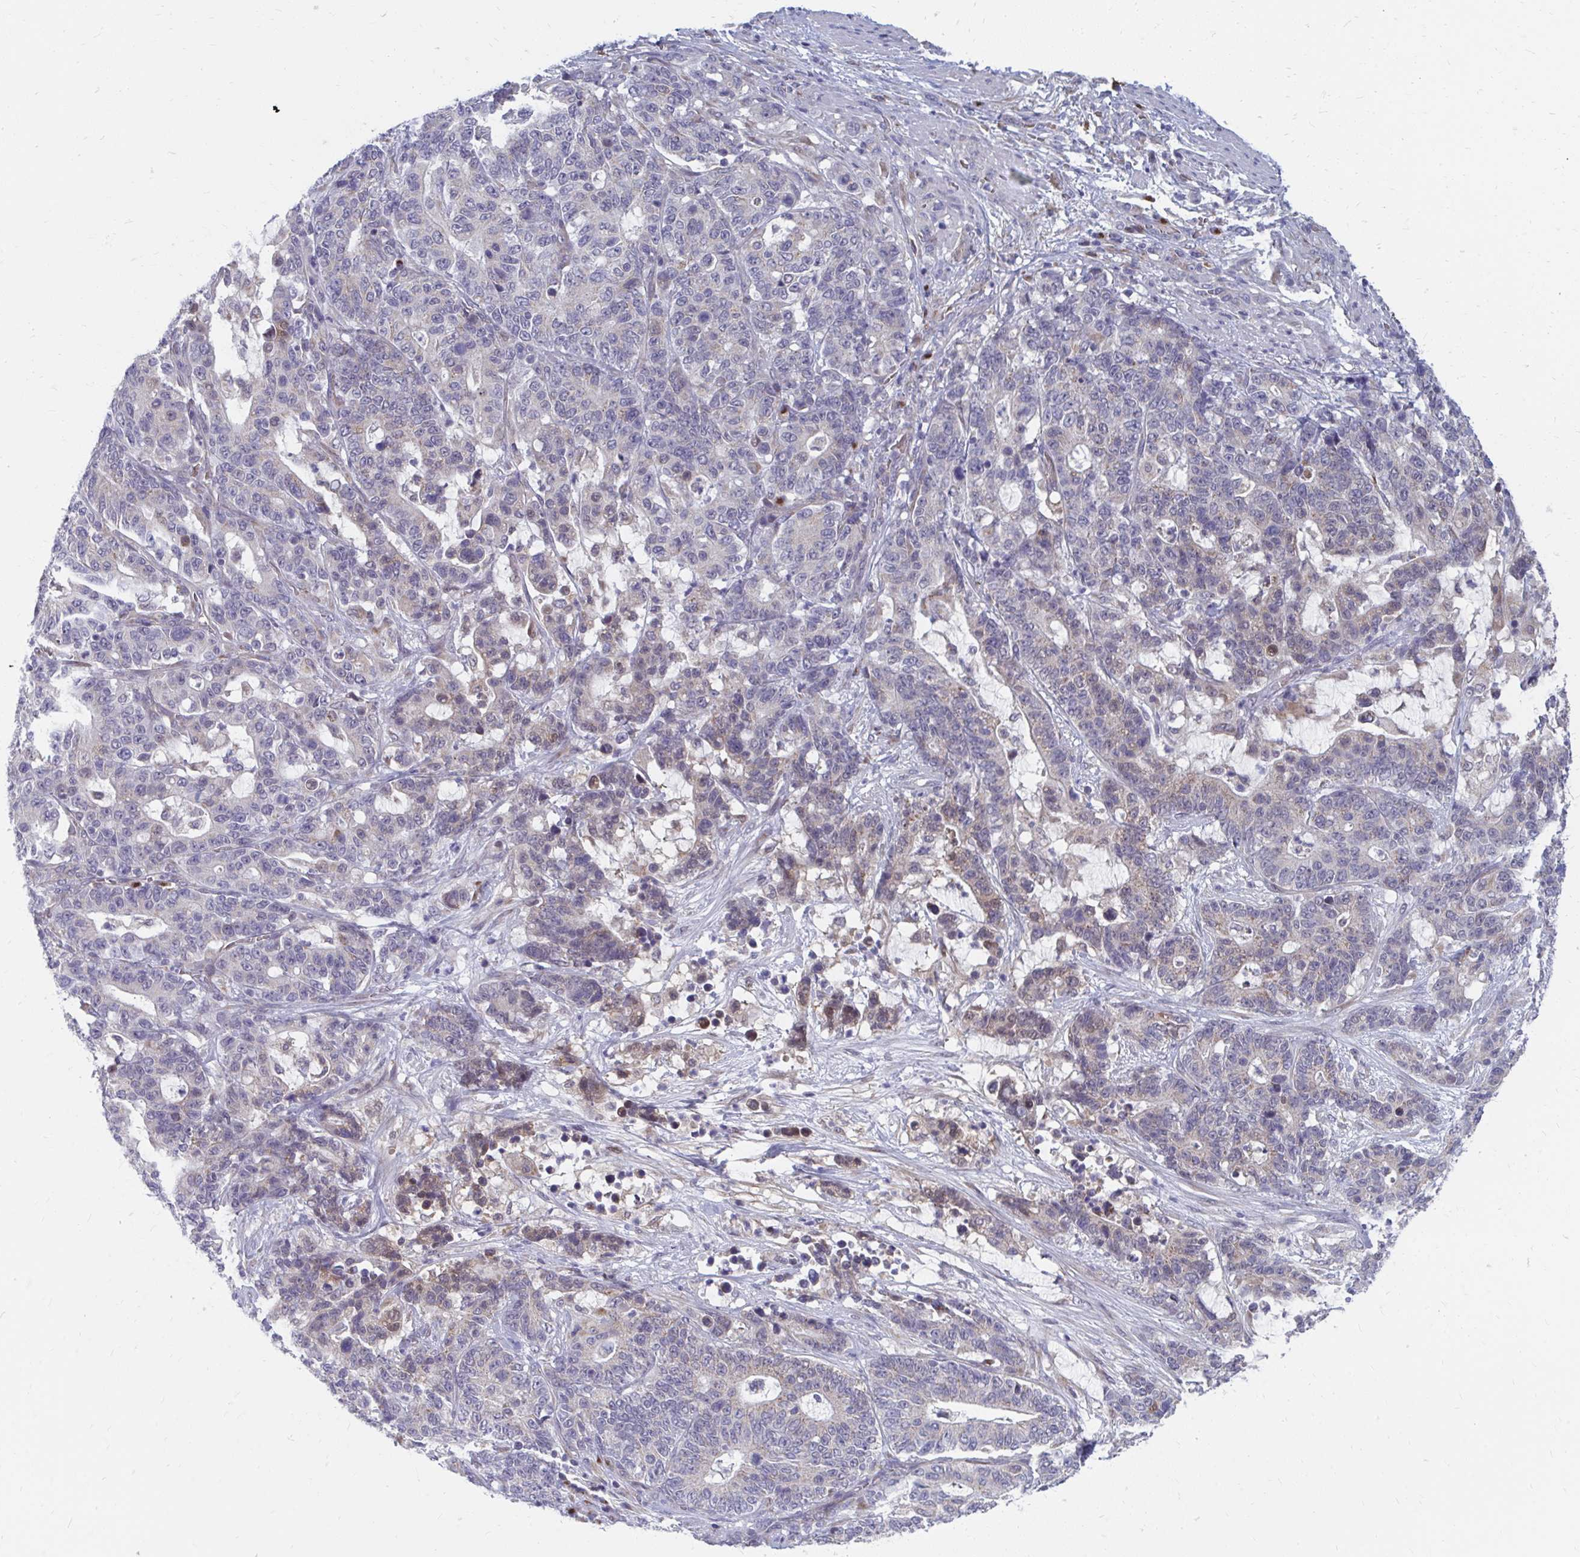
{"staining": {"intensity": "weak", "quantity": "<25%", "location": "cytoplasmic/membranous"}, "tissue": "stomach cancer", "cell_type": "Tumor cells", "image_type": "cancer", "snomed": [{"axis": "morphology", "description": "Normal tissue, NOS"}, {"axis": "morphology", "description": "Adenocarcinoma, NOS"}, {"axis": "topography", "description": "Stomach"}], "caption": "Tumor cells are negative for brown protein staining in stomach cancer (adenocarcinoma). (DAB (3,3'-diaminobenzidine) IHC with hematoxylin counter stain).", "gene": "PABIR3", "patient": {"sex": "female", "age": 64}}